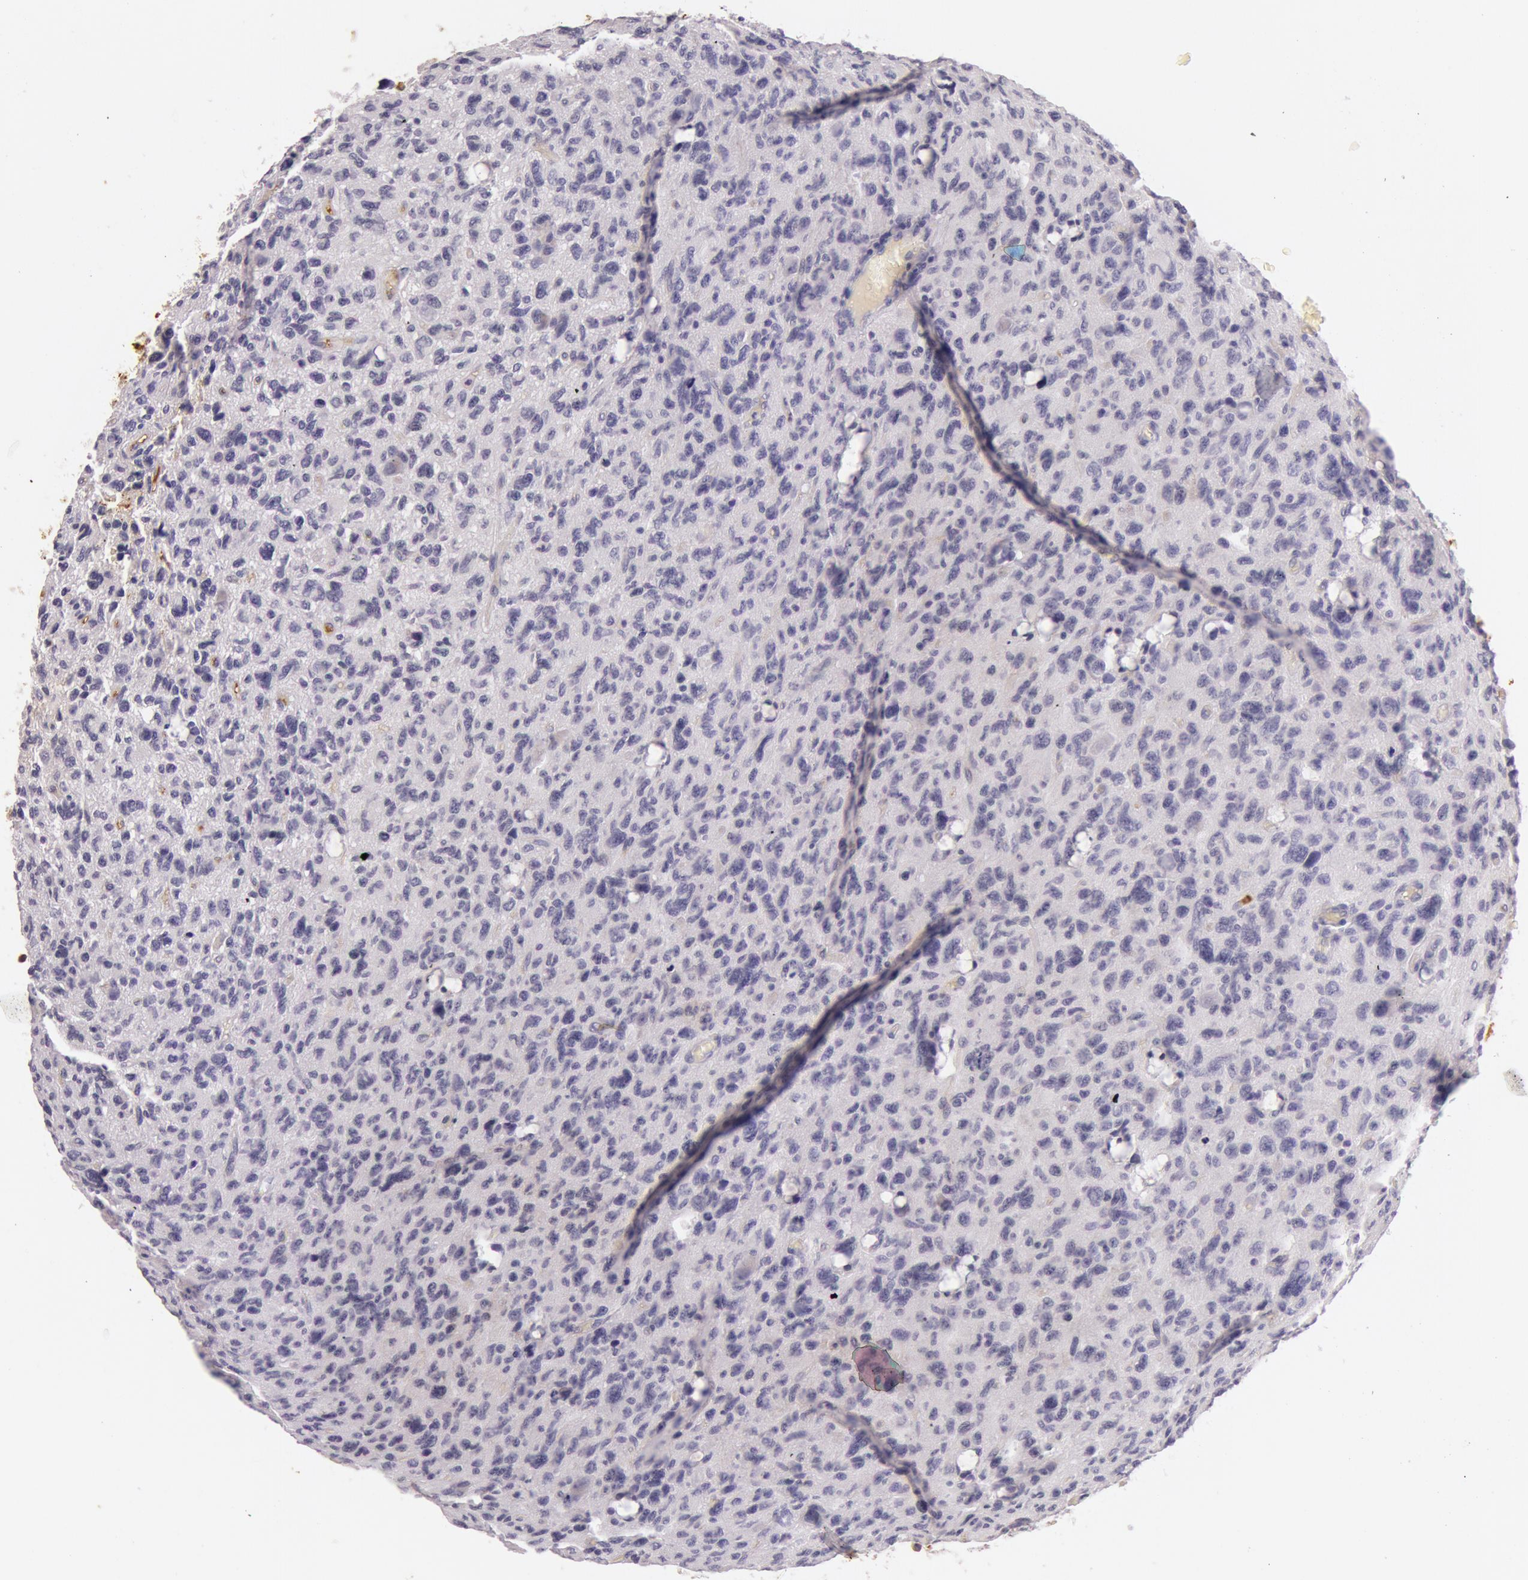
{"staining": {"intensity": "negative", "quantity": "none", "location": "none"}, "tissue": "glioma", "cell_type": "Tumor cells", "image_type": "cancer", "snomed": [{"axis": "morphology", "description": "Glioma, malignant, High grade"}, {"axis": "topography", "description": "Brain"}], "caption": "Tumor cells are negative for brown protein staining in glioma.", "gene": "C4BPA", "patient": {"sex": "female", "age": 60}}